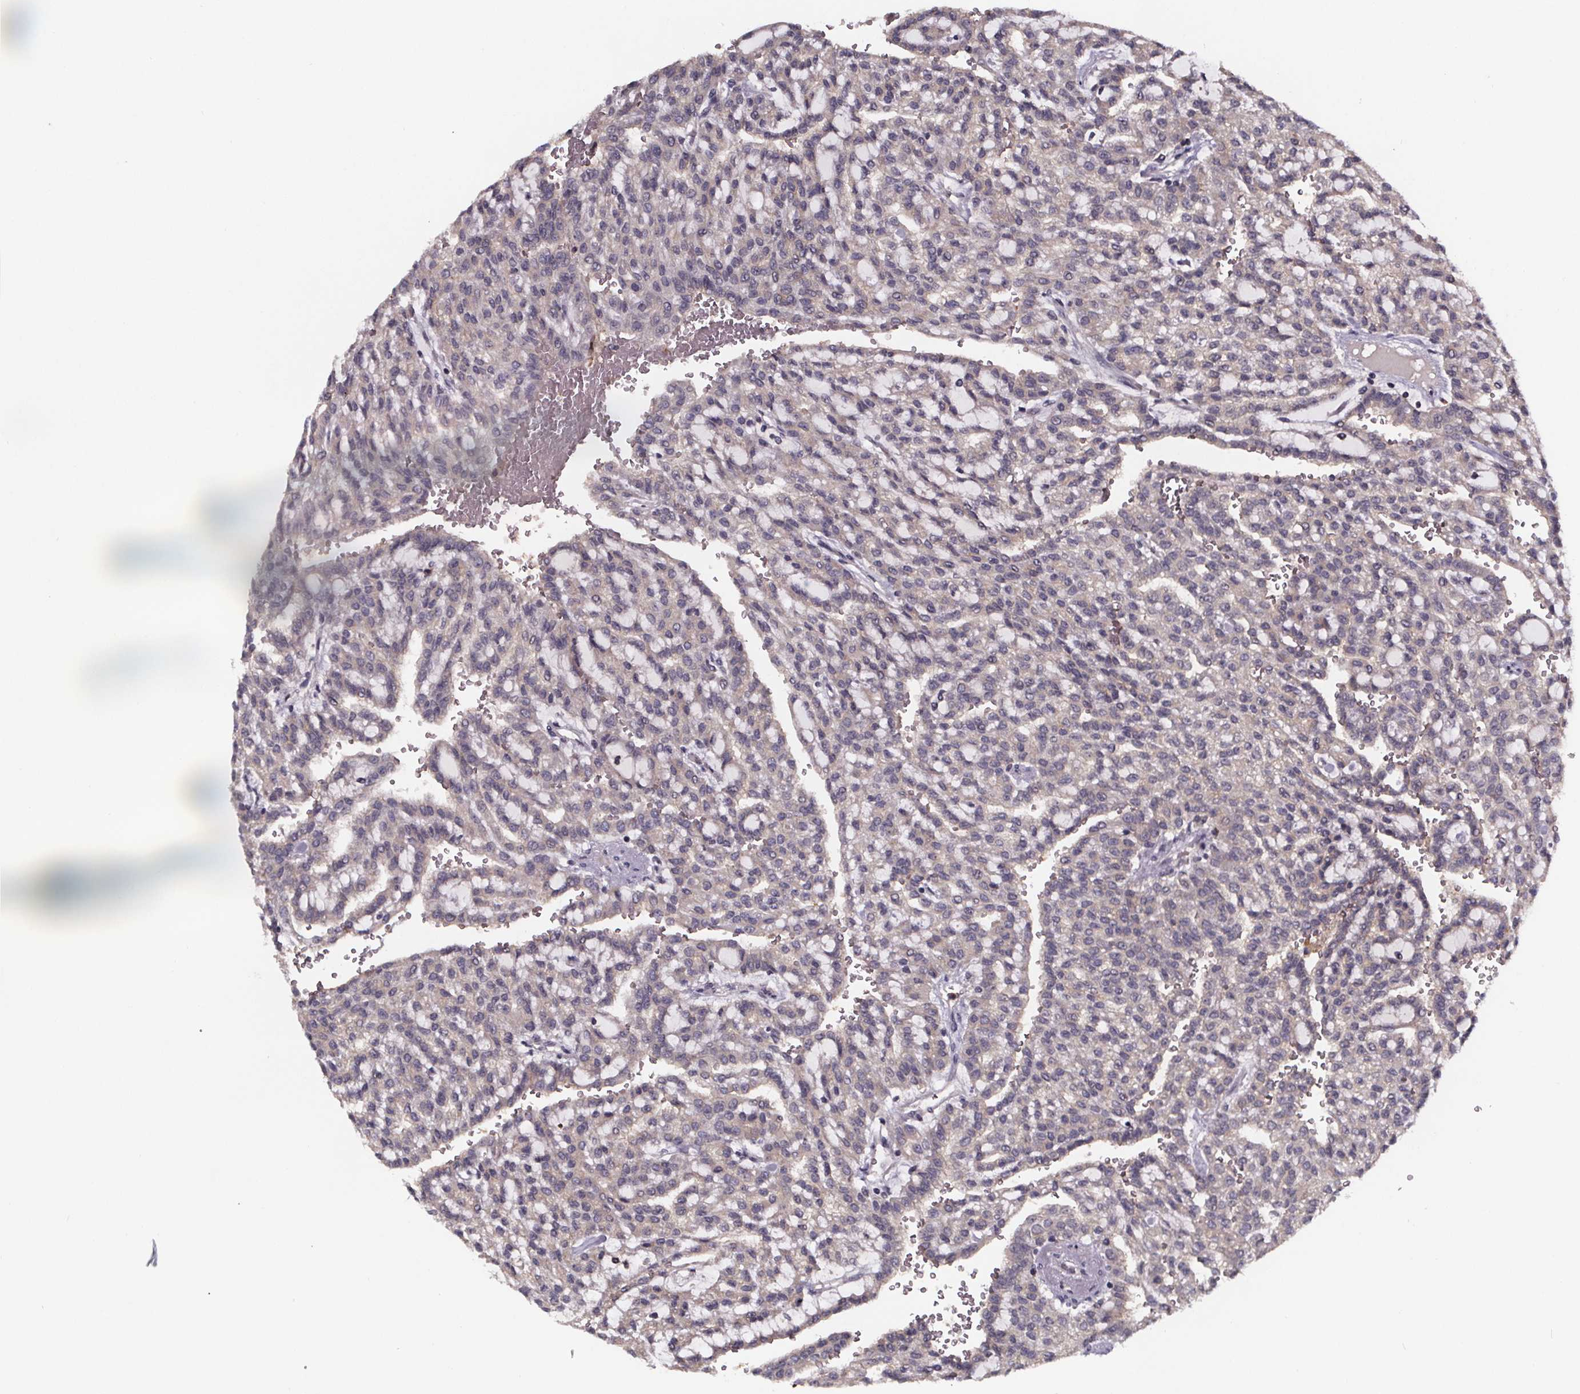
{"staining": {"intensity": "weak", "quantity": "25%-75%", "location": "cytoplasmic/membranous"}, "tissue": "renal cancer", "cell_type": "Tumor cells", "image_type": "cancer", "snomed": [{"axis": "morphology", "description": "Adenocarcinoma, NOS"}, {"axis": "topography", "description": "Kidney"}], "caption": "Immunohistochemical staining of renal cancer (adenocarcinoma) reveals low levels of weak cytoplasmic/membranous protein positivity in approximately 25%-75% of tumor cells.", "gene": "SMIM1", "patient": {"sex": "male", "age": 63}}